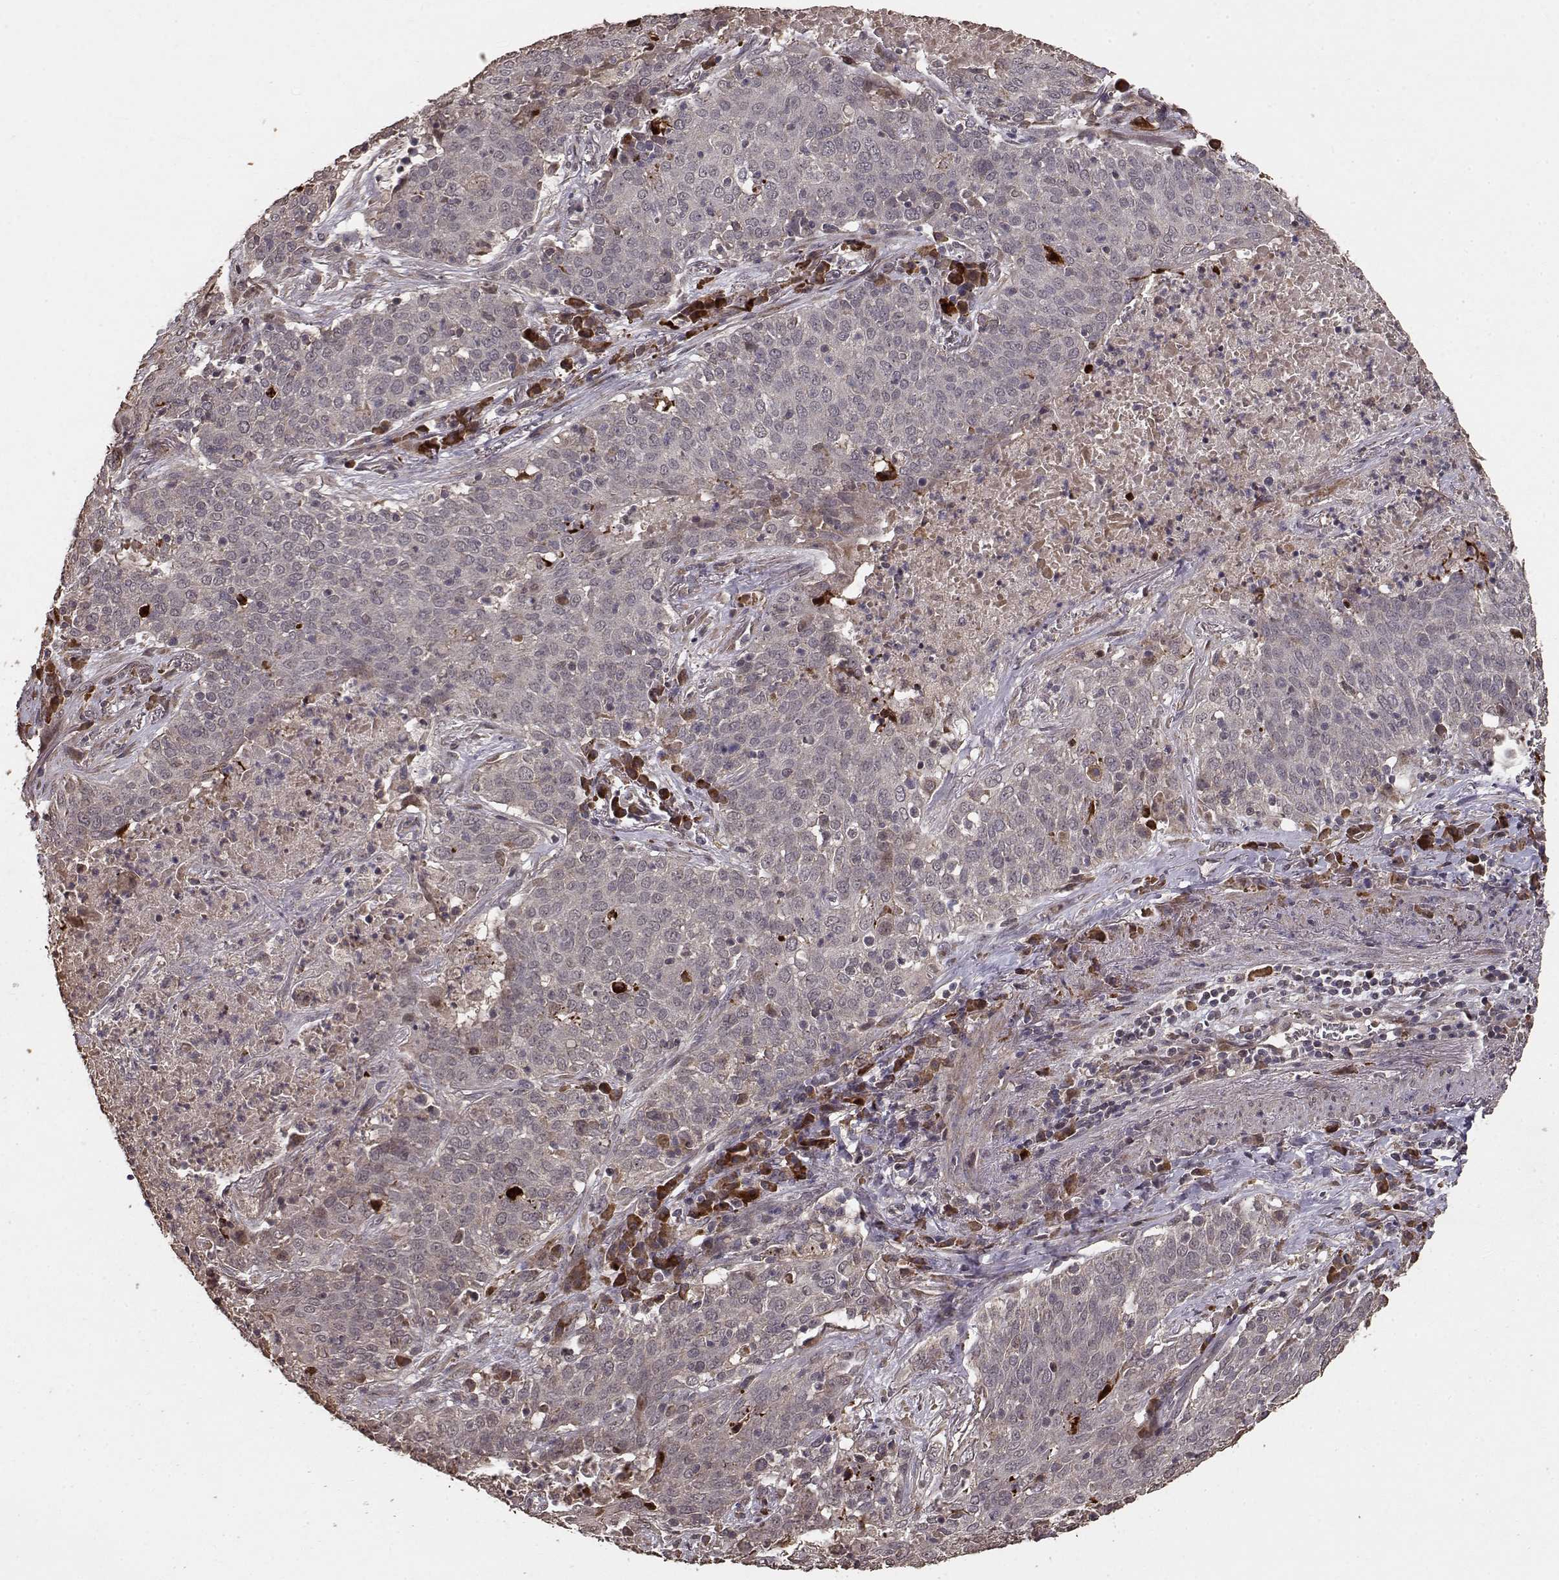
{"staining": {"intensity": "moderate", "quantity": ">75%", "location": "cytoplasmic/membranous"}, "tissue": "lung cancer", "cell_type": "Tumor cells", "image_type": "cancer", "snomed": [{"axis": "morphology", "description": "Squamous cell carcinoma, NOS"}, {"axis": "topography", "description": "Lung"}], "caption": "Lung cancer (squamous cell carcinoma) stained for a protein shows moderate cytoplasmic/membranous positivity in tumor cells.", "gene": "USP15", "patient": {"sex": "male", "age": 82}}